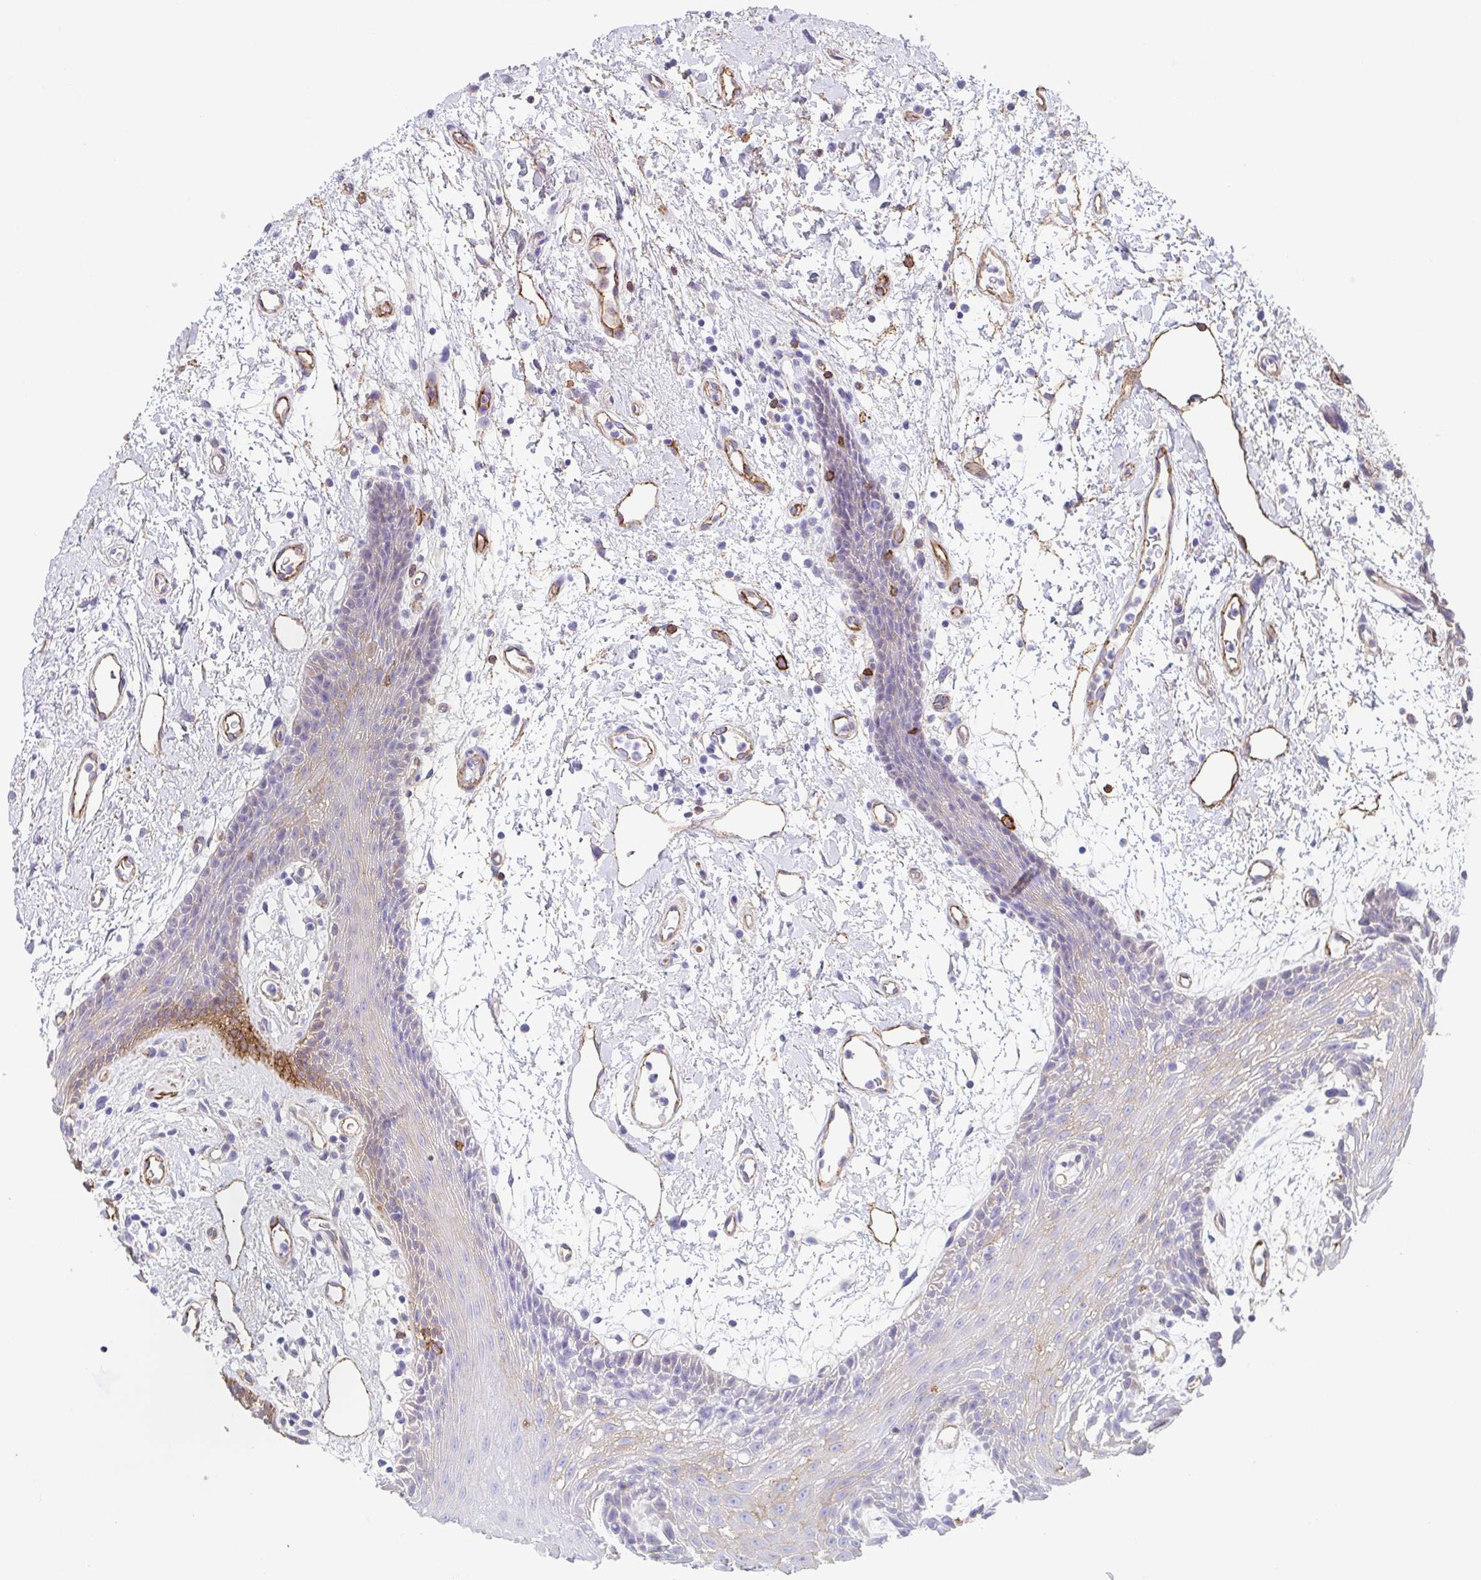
{"staining": {"intensity": "moderate", "quantity": "<25%", "location": "cytoplasmic/membranous"}, "tissue": "oral mucosa", "cell_type": "Squamous epithelial cells", "image_type": "normal", "snomed": [{"axis": "morphology", "description": "Normal tissue, NOS"}, {"axis": "topography", "description": "Oral tissue"}], "caption": "Immunohistochemistry (IHC) of unremarkable human oral mucosa exhibits low levels of moderate cytoplasmic/membranous staining in approximately <25% of squamous epithelial cells.", "gene": "DBN1", "patient": {"sex": "female", "age": 59}}